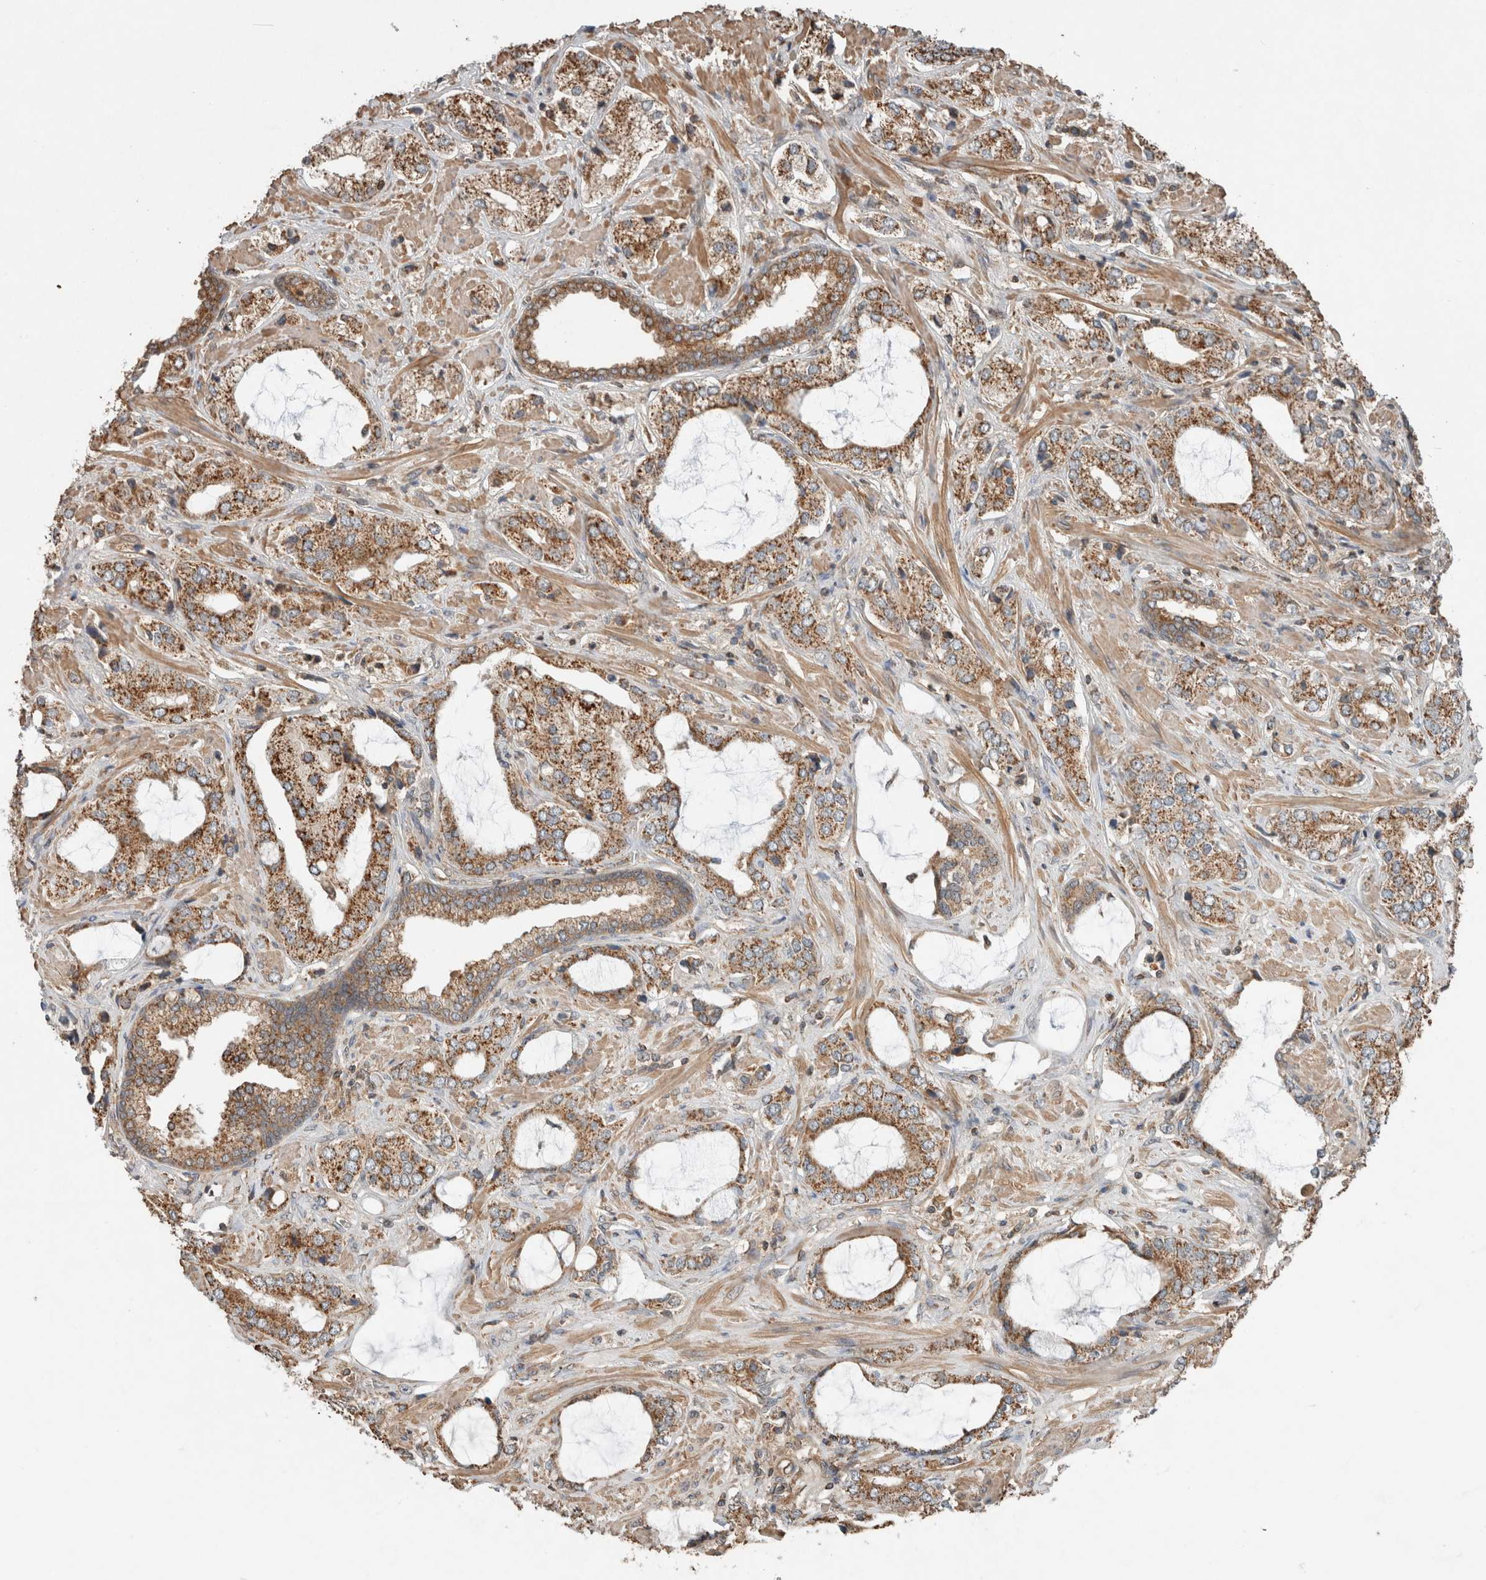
{"staining": {"intensity": "moderate", "quantity": ">75%", "location": "cytoplasmic/membranous"}, "tissue": "prostate cancer", "cell_type": "Tumor cells", "image_type": "cancer", "snomed": [{"axis": "morphology", "description": "Adenocarcinoma, High grade"}, {"axis": "topography", "description": "Prostate"}], "caption": "A histopathology image of human adenocarcinoma (high-grade) (prostate) stained for a protein displays moderate cytoplasmic/membranous brown staining in tumor cells.", "gene": "KLK14", "patient": {"sex": "male", "age": 66}}